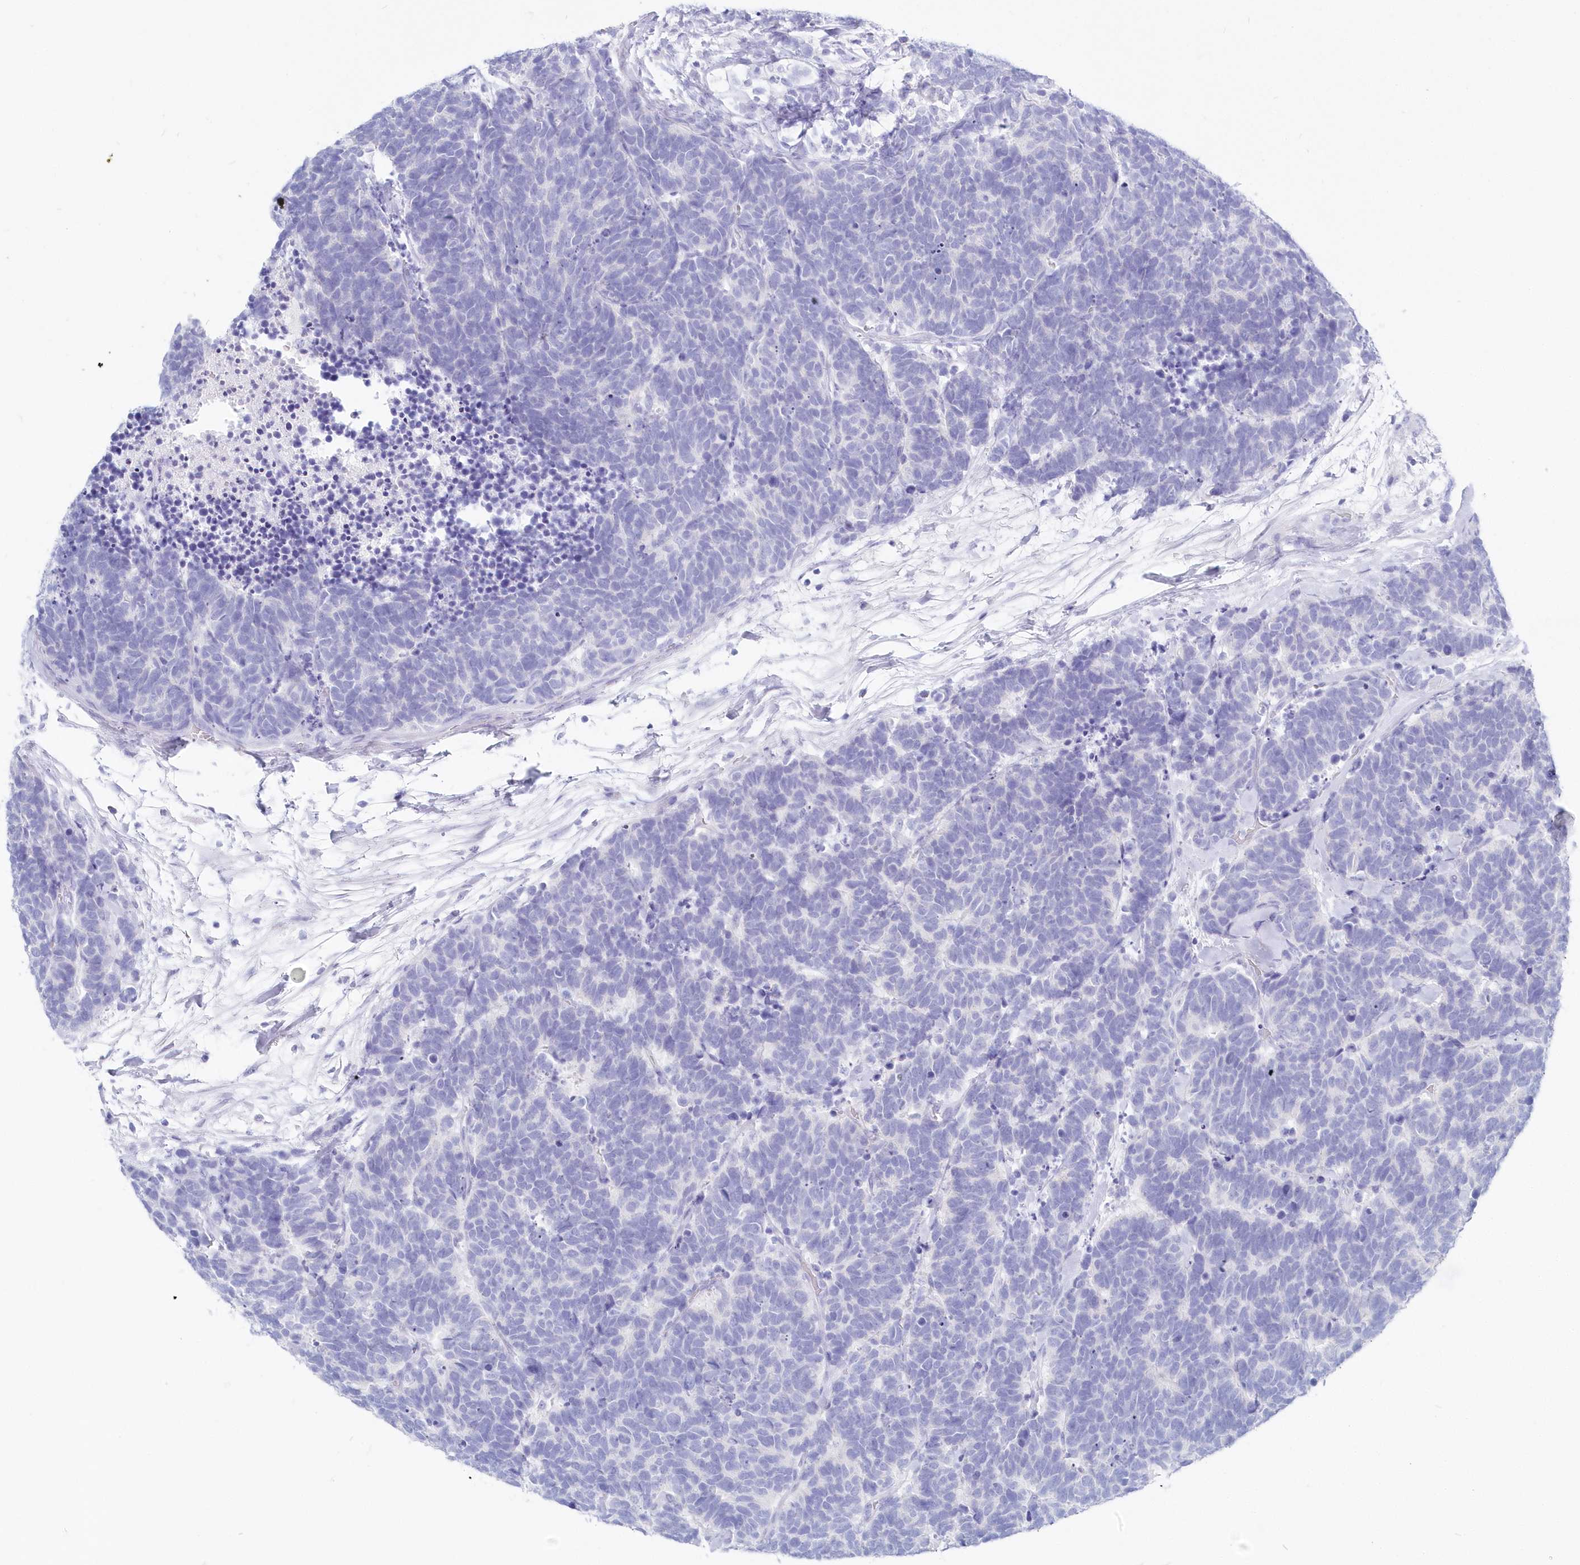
{"staining": {"intensity": "negative", "quantity": "none", "location": "none"}, "tissue": "carcinoid", "cell_type": "Tumor cells", "image_type": "cancer", "snomed": [{"axis": "morphology", "description": "Carcinoma, NOS"}, {"axis": "morphology", "description": "Carcinoid, malignant, NOS"}, {"axis": "topography", "description": "Urinary bladder"}], "caption": "IHC image of carcinoid (malignant) stained for a protein (brown), which displays no expression in tumor cells.", "gene": "CSNK1G2", "patient": {"sex": "male", "age": 57}}